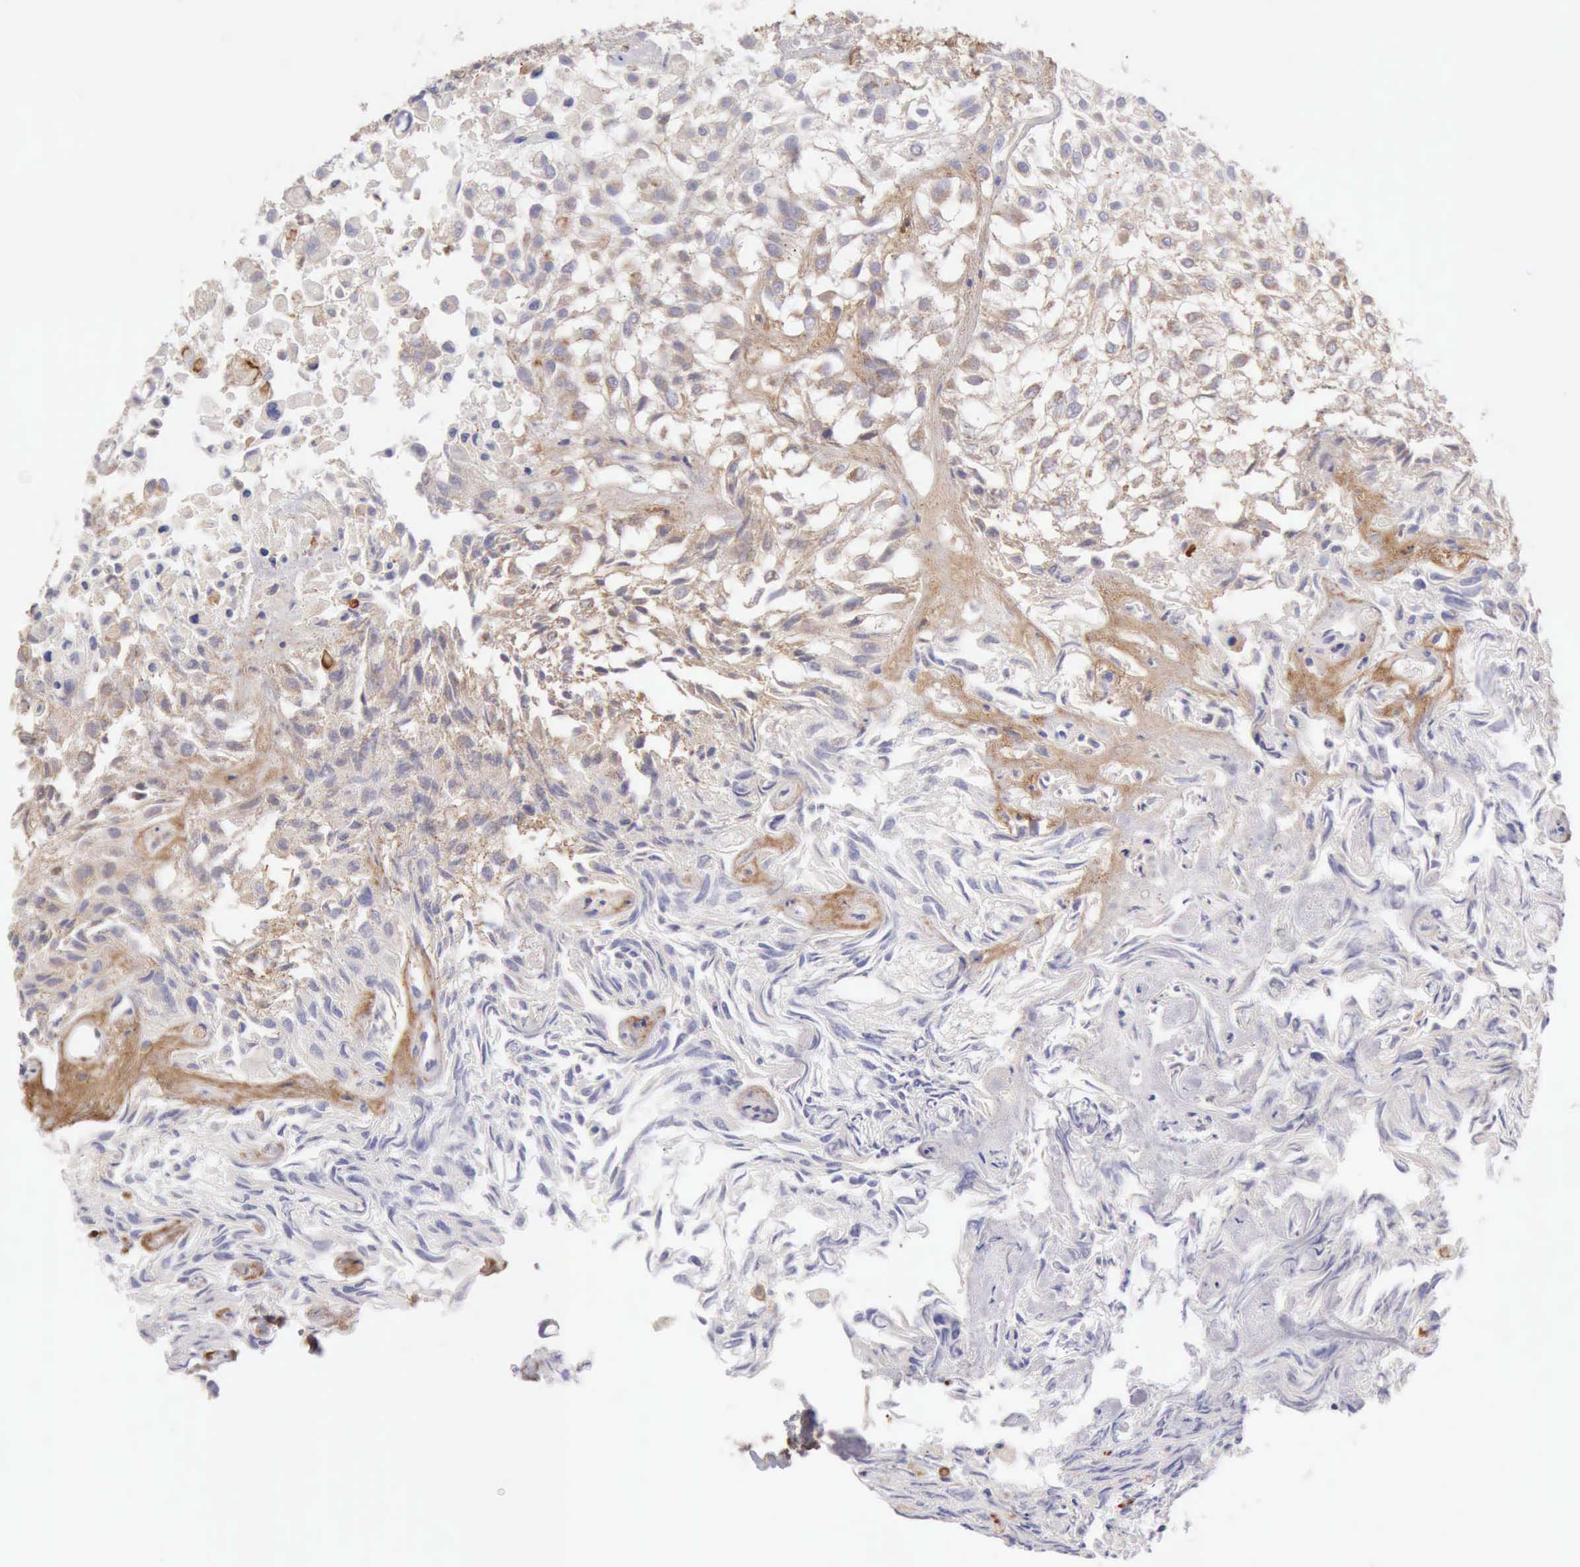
{"staining": {"intensity": "weak", "quantity": ">75%", "location": "cytoplasmic/membranous"}, "tissue": "urothelial cancer", "cell_type": "Tumor cells", "image_type": "cancer", "snomed": [{"axis": "morphology", "description": "Urothelial carcinoma, High grade"}, {"axis": "topography", "description": "Urinary bladder"}], "caption": "A brown stain highlights weak cytoplasmic/membranous positivity of a protein in urothelial carcinoma (high-grade) tumor cells.", "gene": "ARHGAP4", "patient": {"sex": "male", "age": 56}}